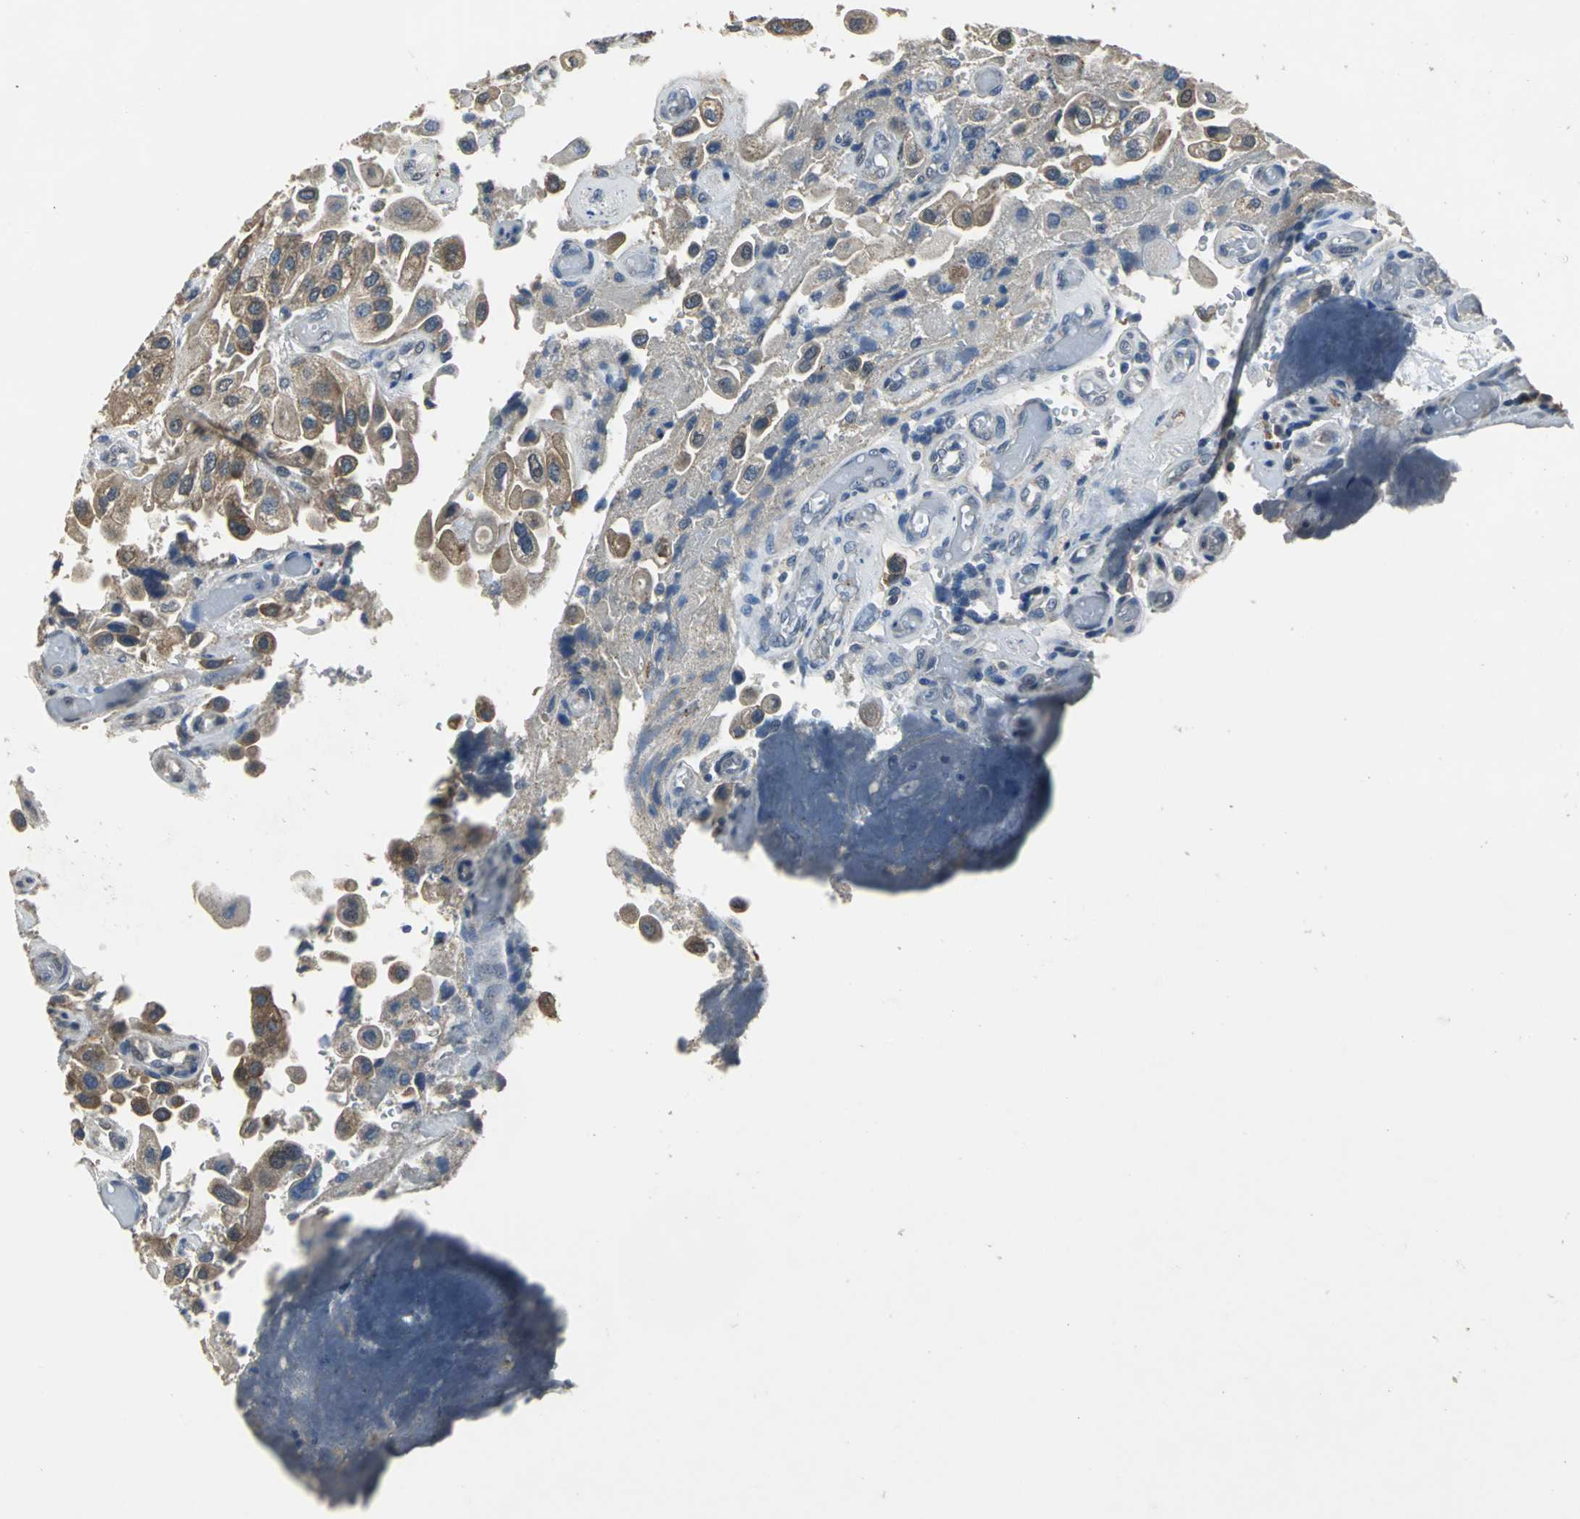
{"staining": {"intensity": "moderate", "quantity": ">75%", "location": "cytoplasmic/membranous"}, "tissue": "urothelial cancer", "cell_type": "Tumor cells", "image_type": "cancer", "snomed": [{"axis": "morphology", "description": "Urothelial carcinoma, High grade"}, {"axis": "topography", "description": "Urinary bladder"}], "caption": "This photomicrograph exhibits immunohistochemistry staining of human urothelial cancer, with medium moderate cytoplasmic/membranous staining in about >75% of tumor cells.", "gene": "OCLN", "patient": {"sex": "female", "age": 64}}